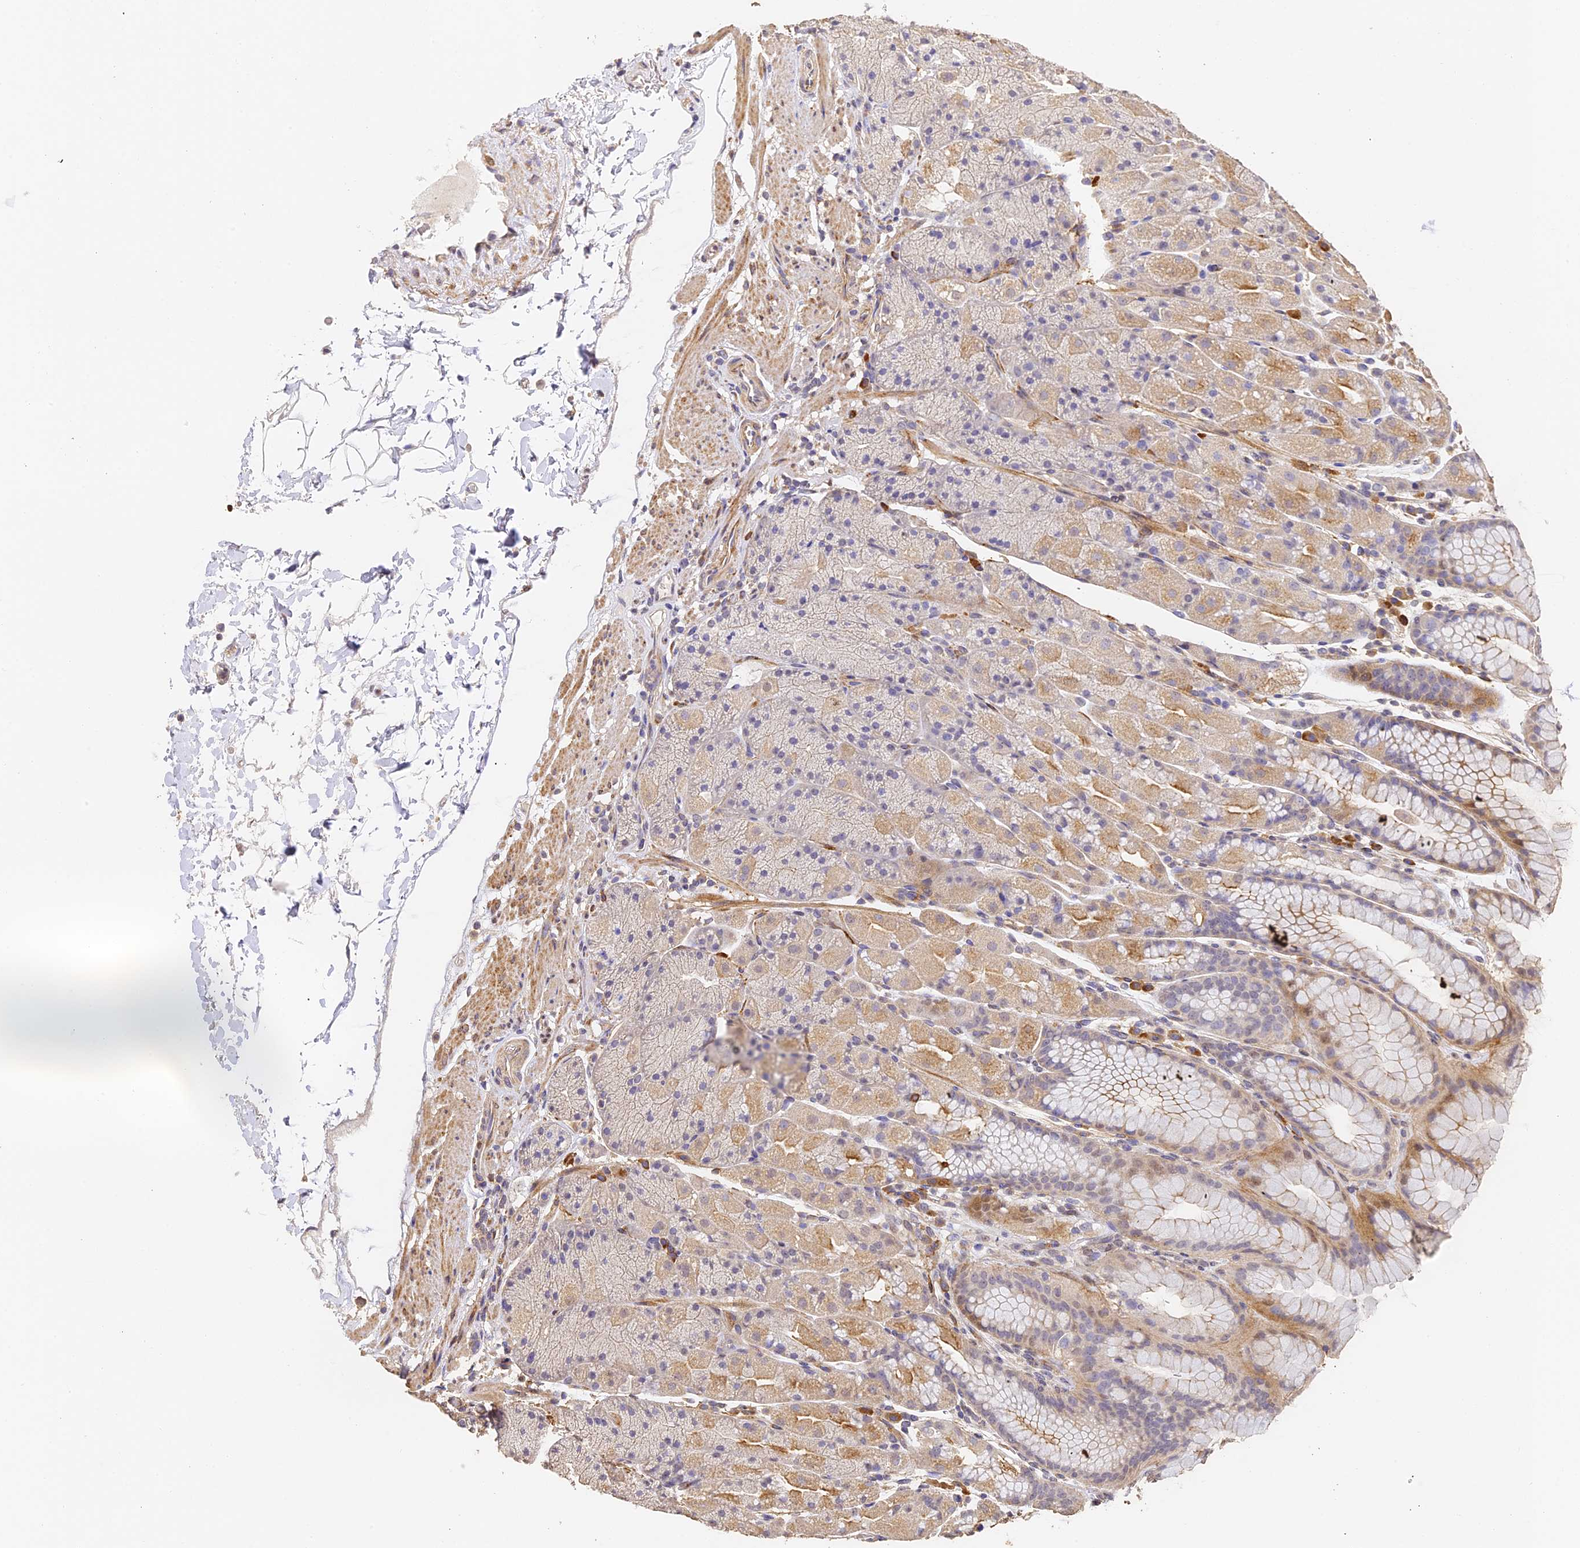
{"staining": {"intensity": "moderate", "quantity": "<25%", "location": "cytoplasmic/membranous"}, "tissue": "stomach", "cell_type": "Glandular cells", "image_type": "normal", "snomed": [{"axis": "morphology", "description": "Normal tissue, NOS"}, {"axis": "topography", "description": "Stomach, upper"}, {"axis": "topography", "description": "Stomach, lower"}], "caption": "Brown immunohistochemical staining in normal stomach exhibits moderate cytoplasmic/membranous positivity in approximately <25% of glandular cells.", "gene": "SLC11A1", "patient": {"sex": "male", "age": 67}}